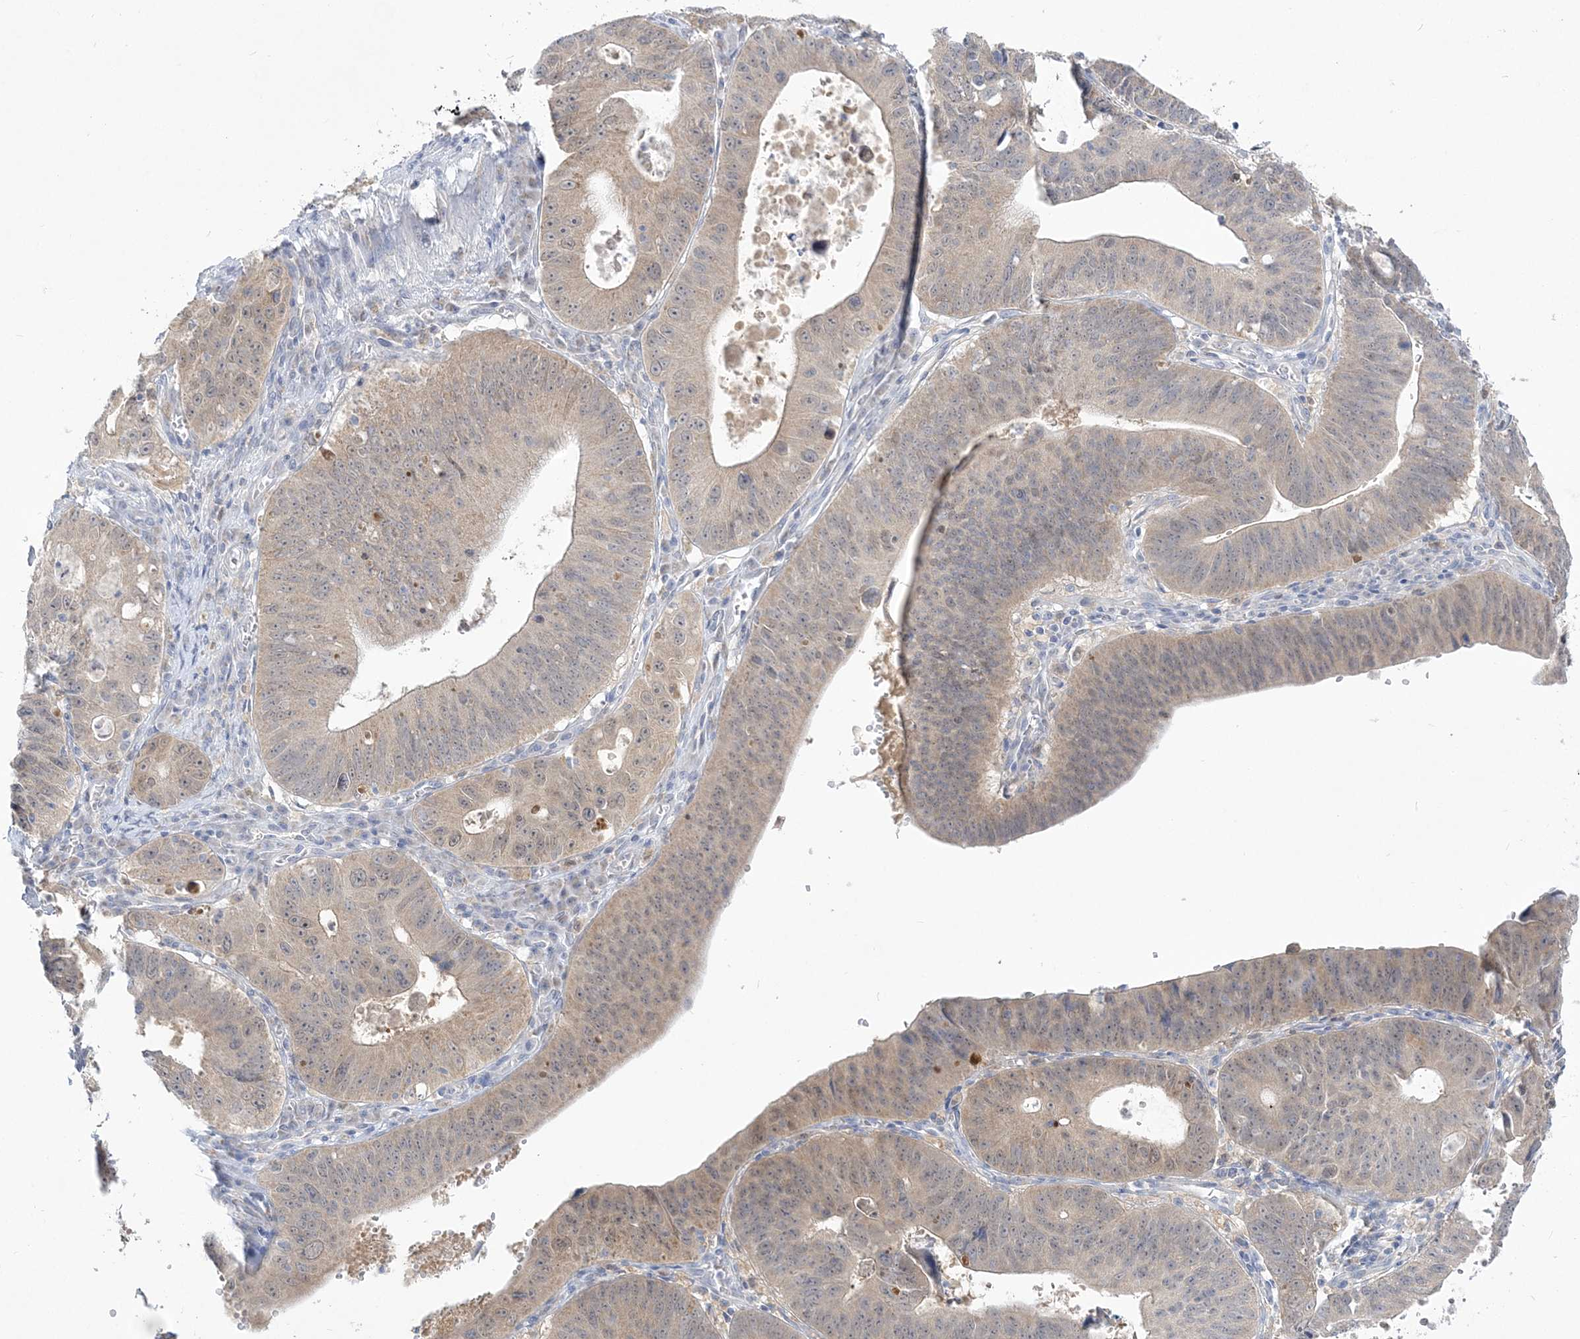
{"staining": {"intensity": "weak", "quantity": "25%-75%", "location": "cytoplasmic/membranous"}, "tissue": "stomach cancer", "cell_type": "Tumor cells", "image_type": "cancer", "snomed": [{"axis": "morphology", "description": "Adenocarcinoma, NOS"}, {"axis": "topography", "description": "Stomach"}], "caption": "Tumor cells show low levels of weak cytoplasmic/membranous staining in approximately 25%-75% of cells in human stomach adenocarcinoma.", "gene": "PCBD1", "patient": {"sex": "male", "age": 59}}